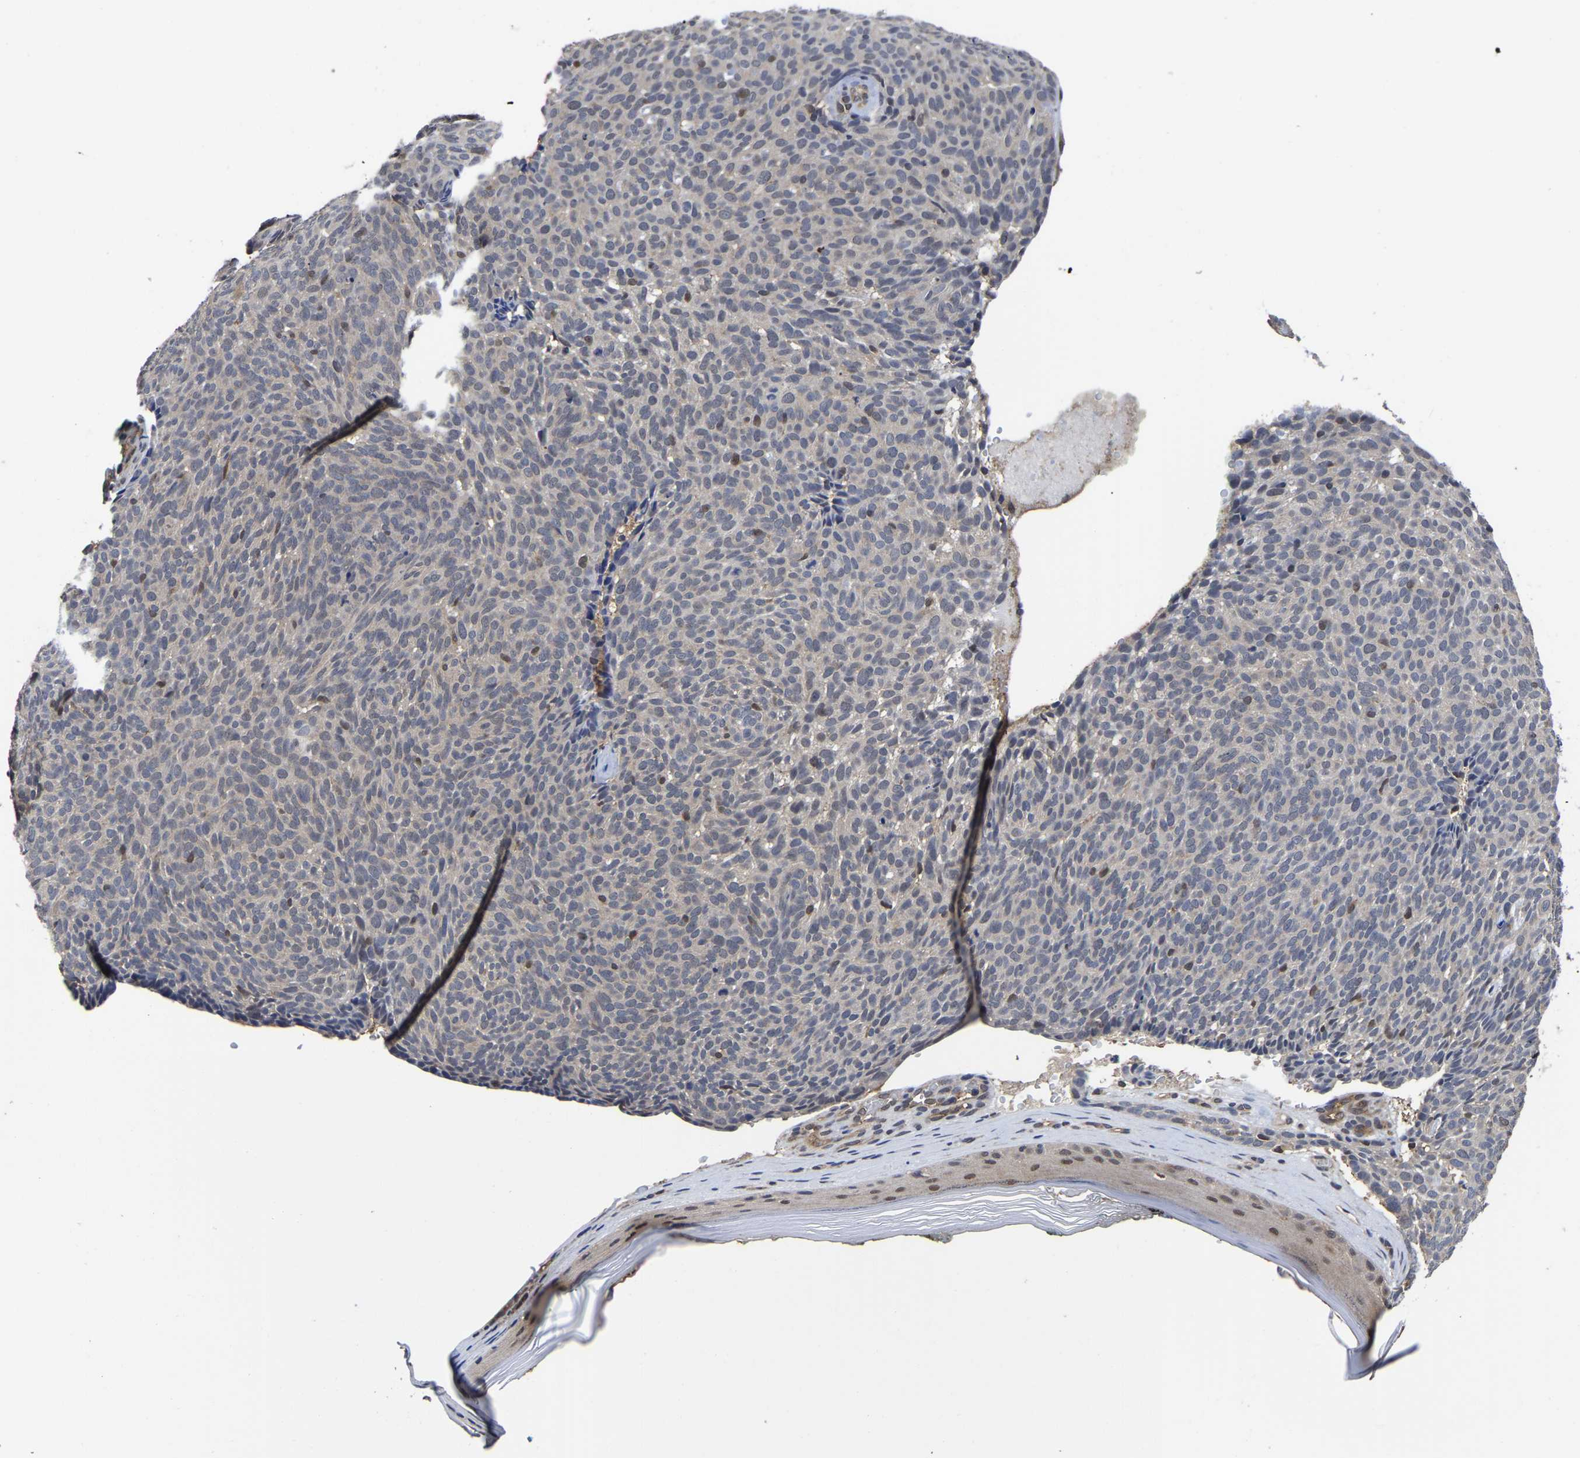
{"staining": {"intensity": "negative", "quantity": "none", "location": "none"}, "tissue": "skin cancer", "cell_type": "Tumor cells", "image_type": "cancer", "snomed": [{"axis": "morphology", "description": "Basal cell carcinoma"}, {"axis": "topography", "description": "Skin"}], "caption": "This is an immunohistochemistry (IHC) photomicrograph of human skin cancer (basal cell carcinoma). There is no expression in tumor cells.", "gene": "MCOLN2", "patient": {"sex": "male", "age": 61}}